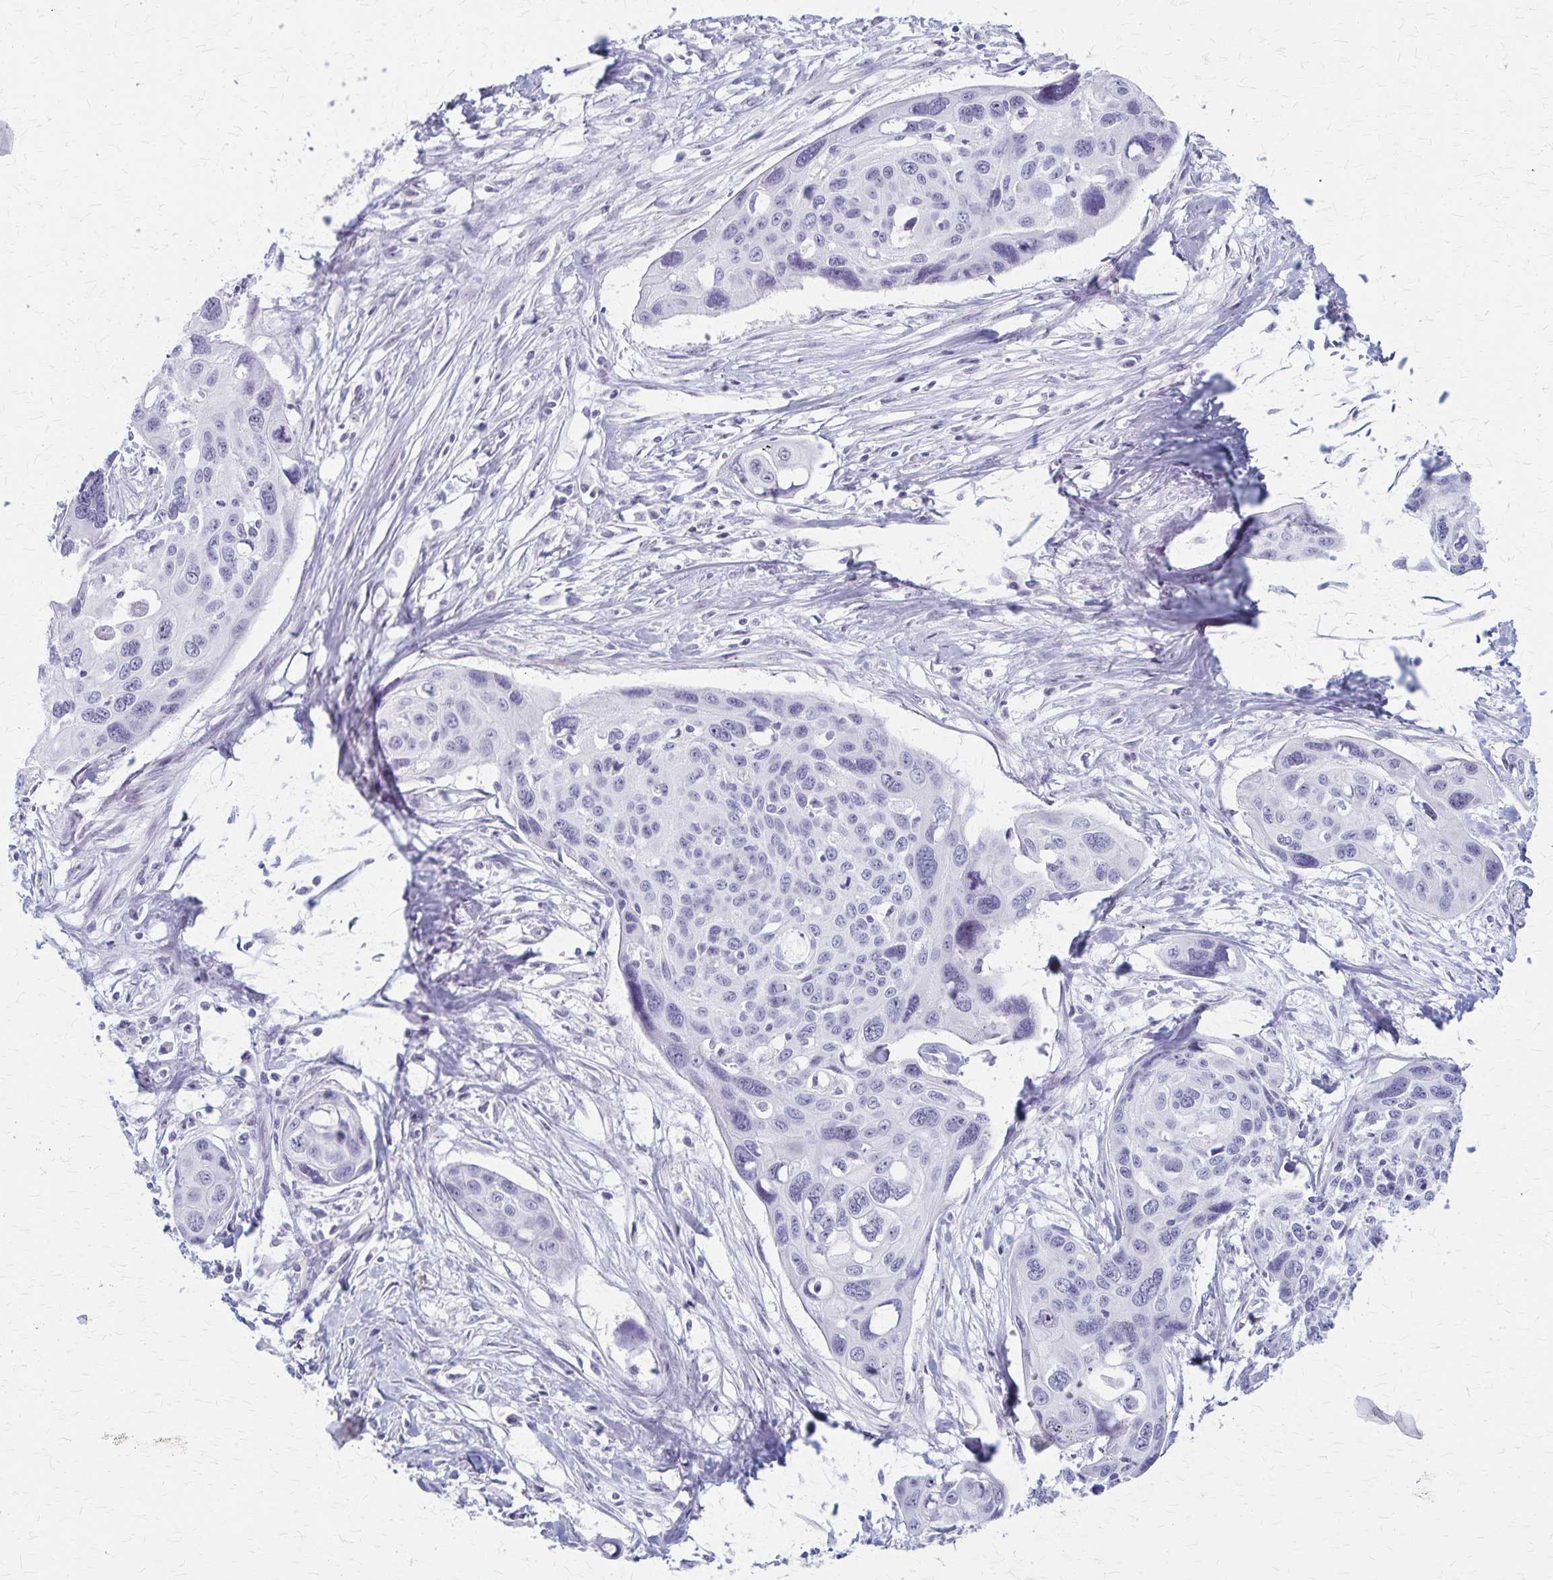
{"staining": {"intensity": "negative", "quantity": "none", "location": "none"}, "tissue": "cervical cancer", "cell_type": "Tumor cells", "image_type": "cancer", "snomed": [{"axis": "morphology", "description": "Squamous cell carcinoma, NOS"}, {"axis": "topography", "description": "Cervix"}], "caption": "There is no significant positivity in tumor cells of squamous cell carcinoma (cervical).", "gene": "DLK2", "patient": {"sex": "female", "age": 31}}